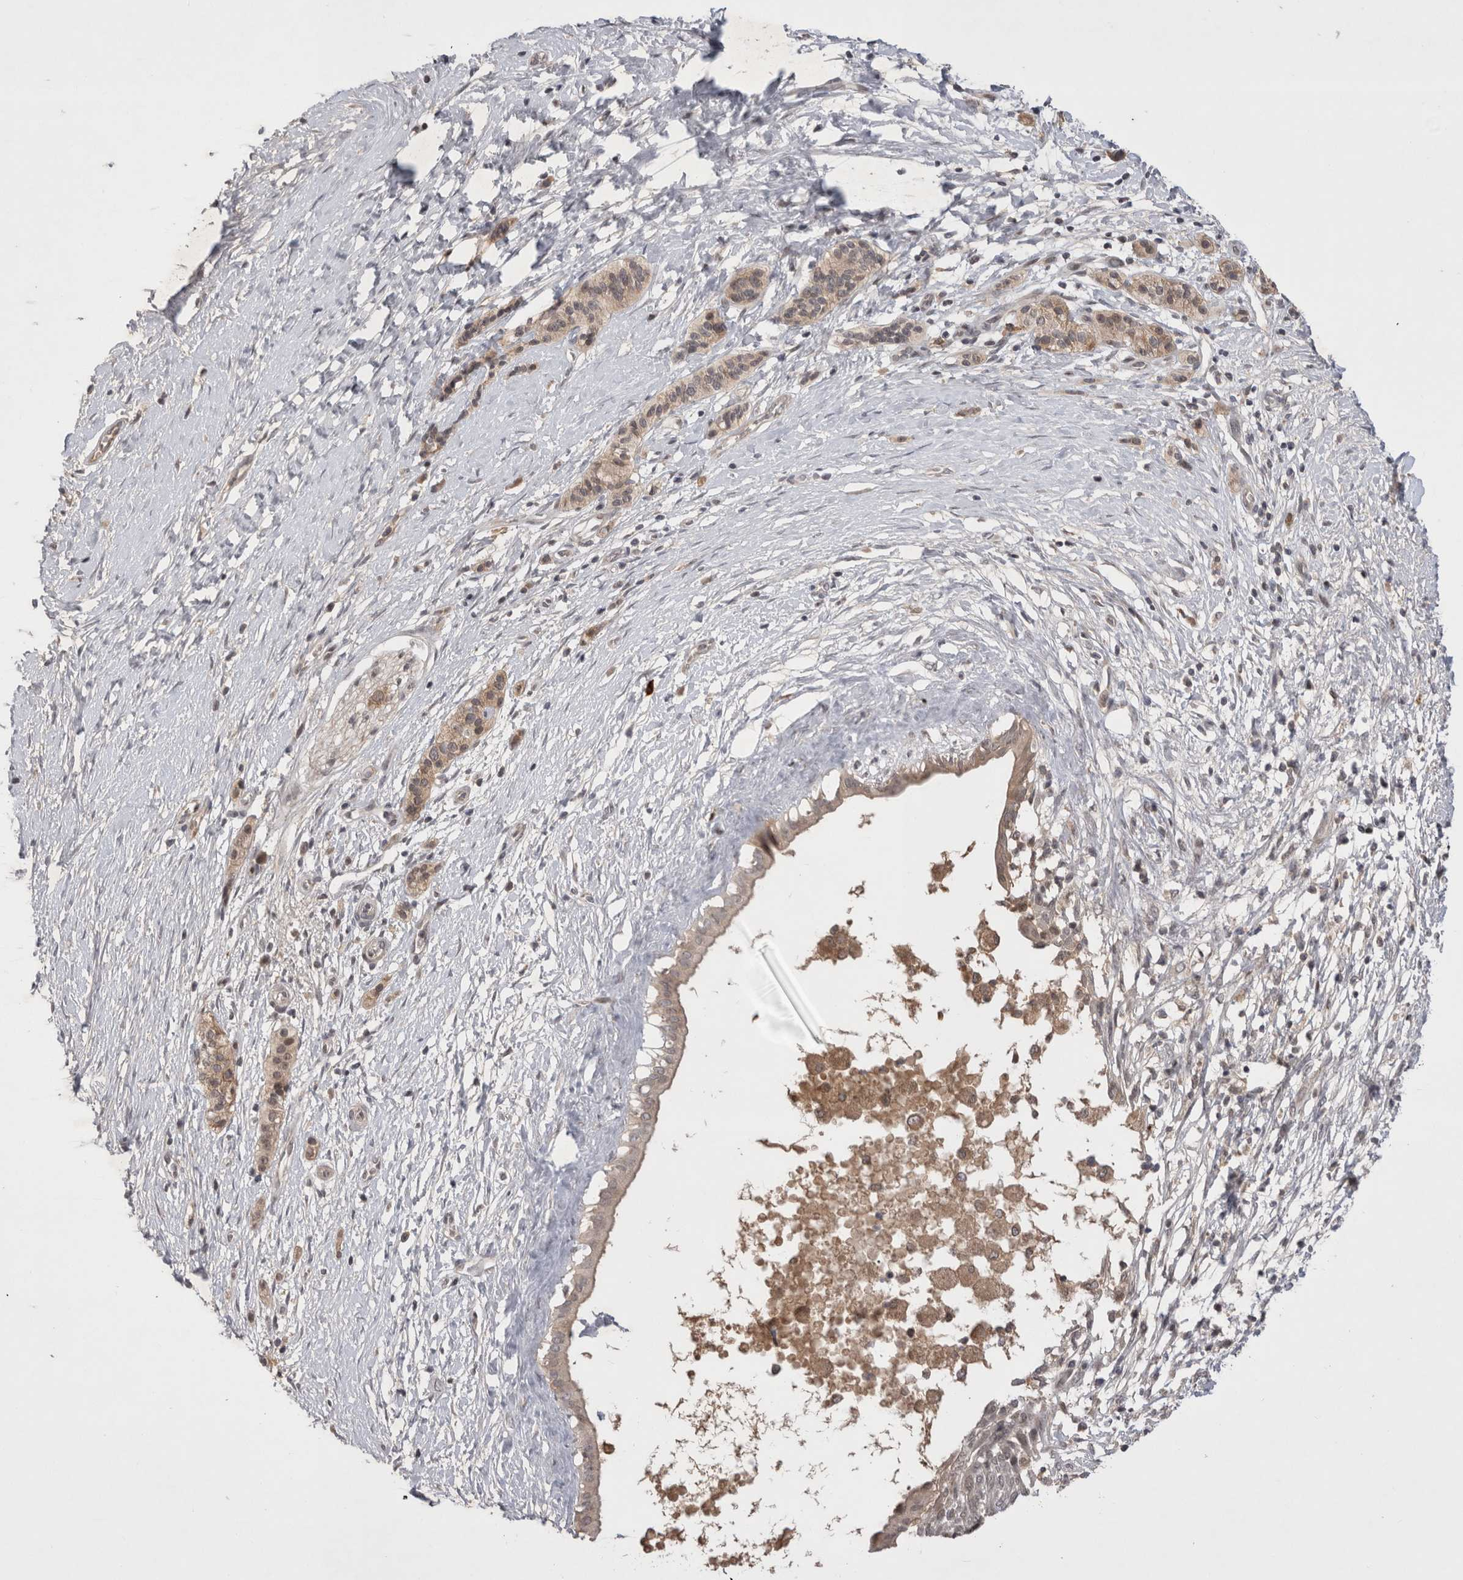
{"staining": {"intensity": "weak", "quantity": ">75%", "location": "cytoplasmic/membranous"}, "tissue": "pancreatic cancer", "cell_type": "Tumor cells", "image_type": "cancer", "snomed": [{"axis": "morphology", "description": "Adenocarcinoma, NOS"}, {"axis": "topography", "description": "Pancreas"}], "caption": "The micrograph shows immunohistochemical staining of pancreatic cancer. There is weak cytoplasmic/membranous expression is appreciated in about >75% of tumor cells. The protein of interest is stained brown, and the nuclei are stained in blue (DAB IHC with brightfield microscopy, high magnification).", "gene": "PLEKHM1", "patient": {"sex": "male", "age": 50}}